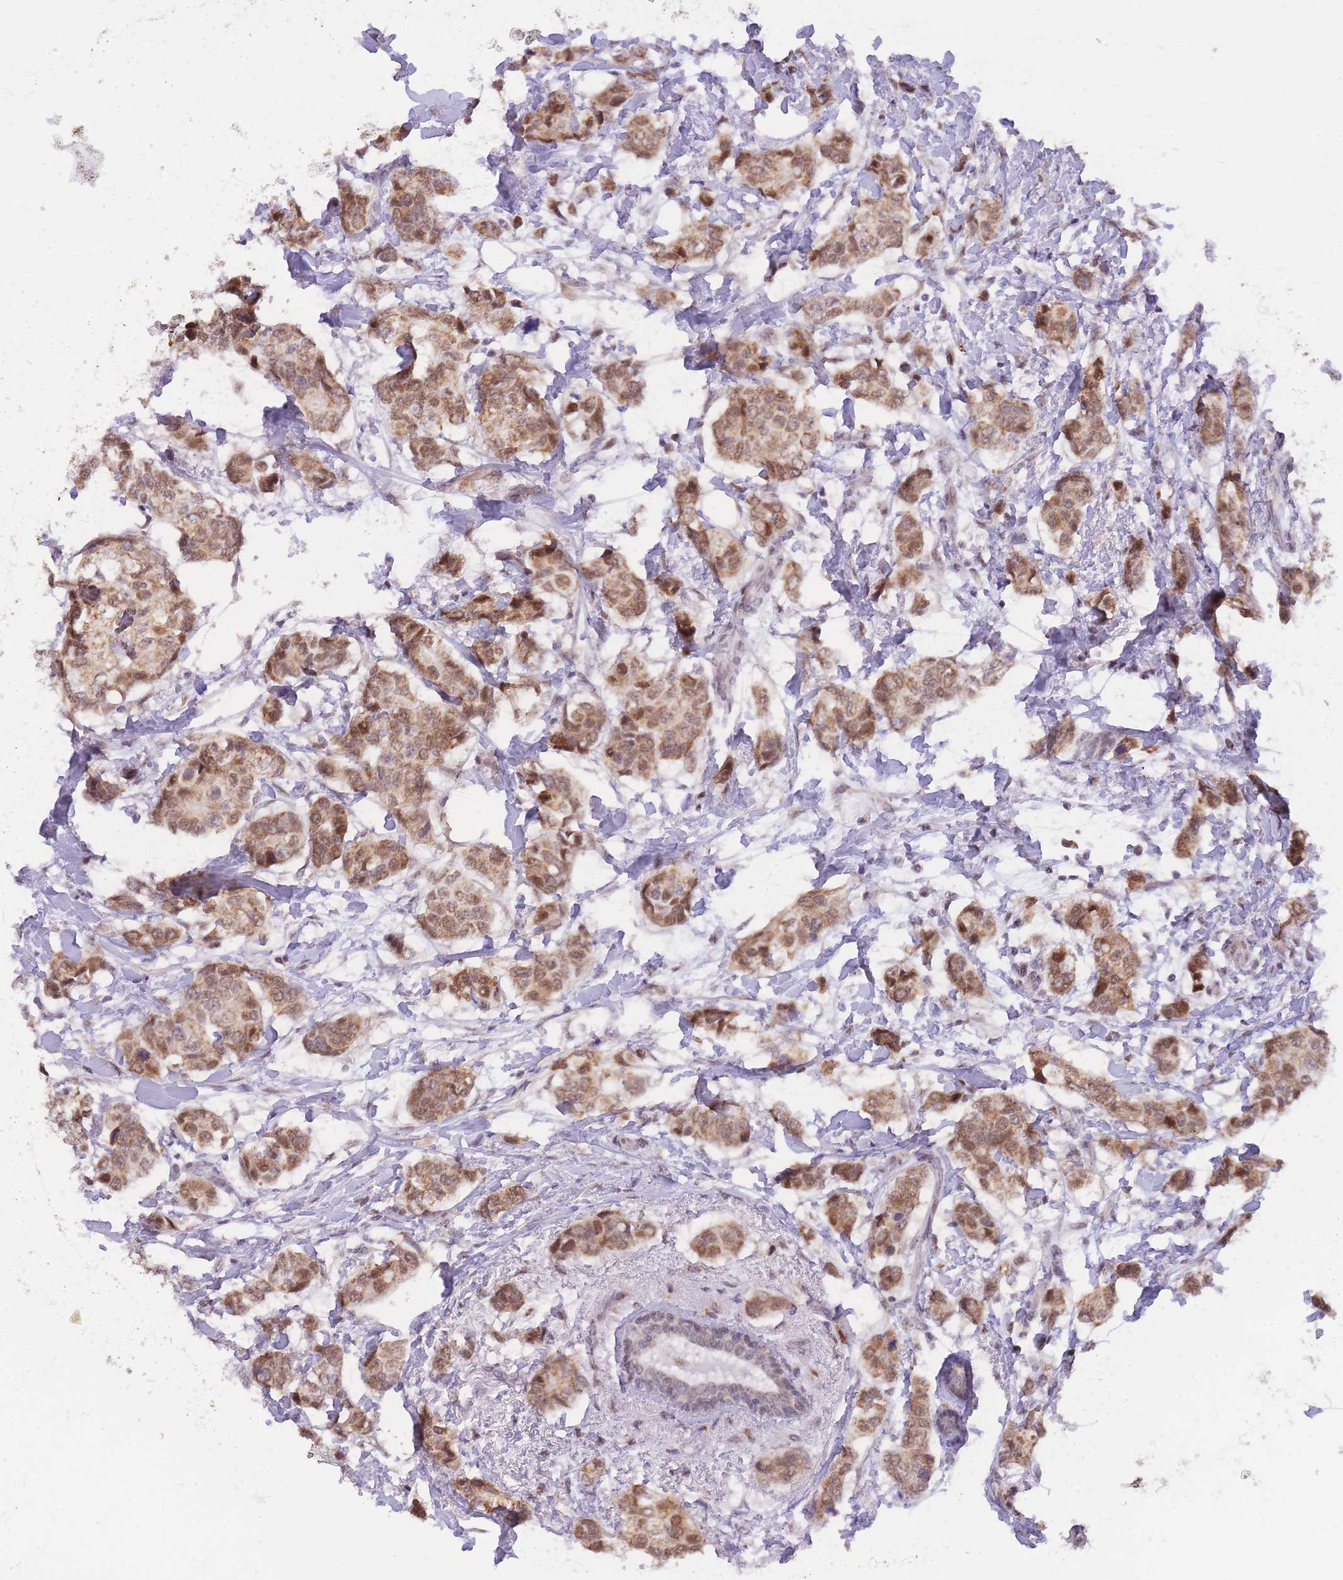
{"staining": {"intensity": "moderate", "quantity": ">75%", "location": "cytoplasmic/membranous,nuclear"}, "tissue": "breast cancer", "cell_type": "Tumor cells", "image_type": "cancer", "snomed": [{"axis": "morphology", "description": "Lobular carcinoma"}, {"axis": "topography", "description": "Breast"}], "caption": "There is medium levels of moderate cytoplasmic/membranous and nuclear expression in tumor cells of breast lobular carcinoma, as demonstrated by immunohistochemical staining (brown color).", "gene": "MINDY2", "patient": {"sex": "female", "age": 51}}